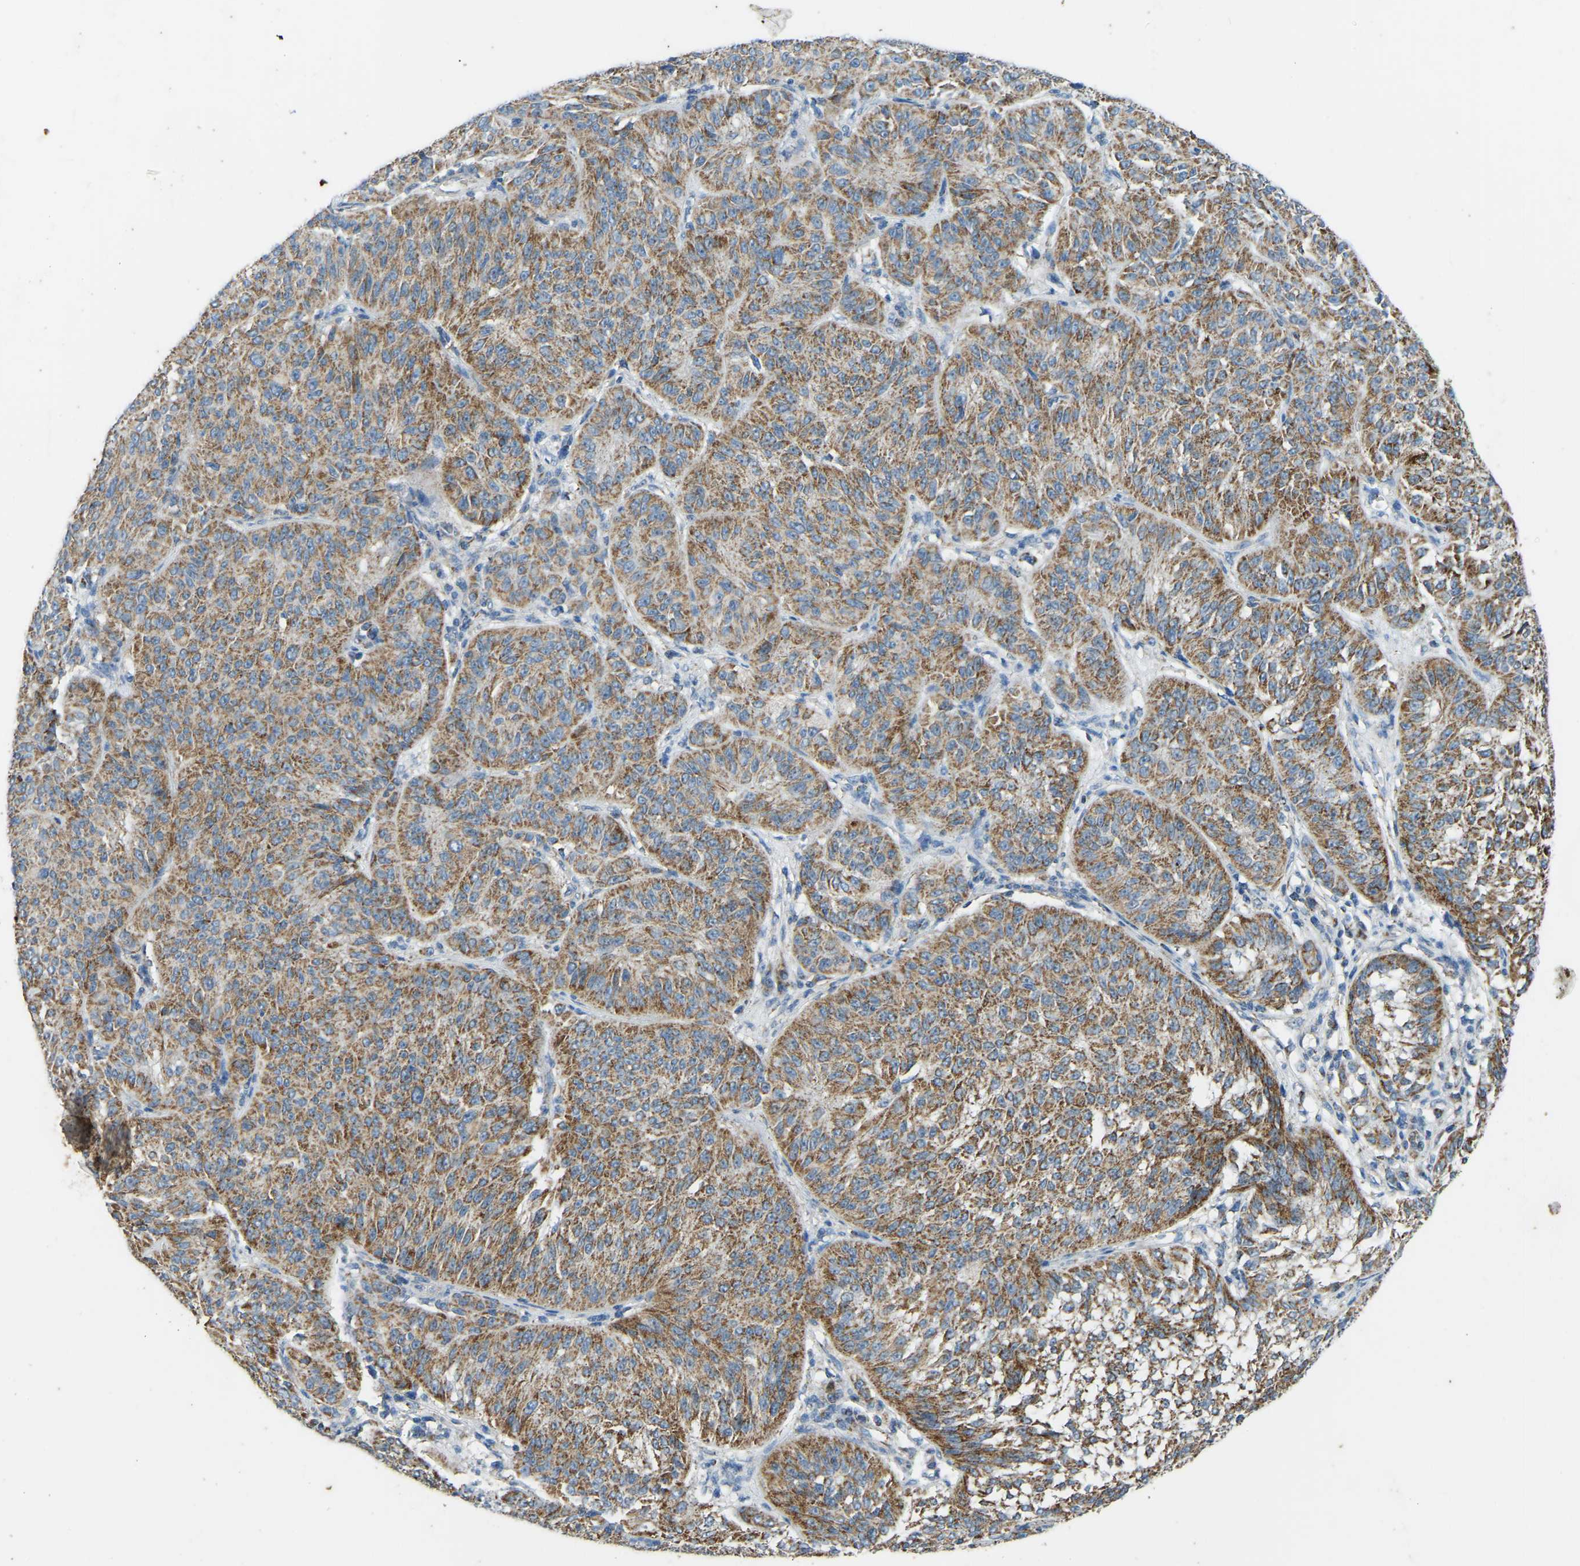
{"staining": {"intensity": "moderate", "quantity": ">75%", "location": "cytoplasmic/membranous"}, "tissue": "melanoma", "cell_type": "Tumor cells", "image_type": "cancer", "snomed": [{"axis": "morphology", "description": "Malignant melanoma, NOS"}, {"axis": "topography", "description": "Skin"}], "caption": "Malignant melanoma stained for a protein shows moderate cytoplasmic/membranous positivity in tumor cells. (DAB = brown stain, brightfield microscopy at high magnification).", "gene": "ZNF200", "patient": {"sex": "female", "age": 72}}